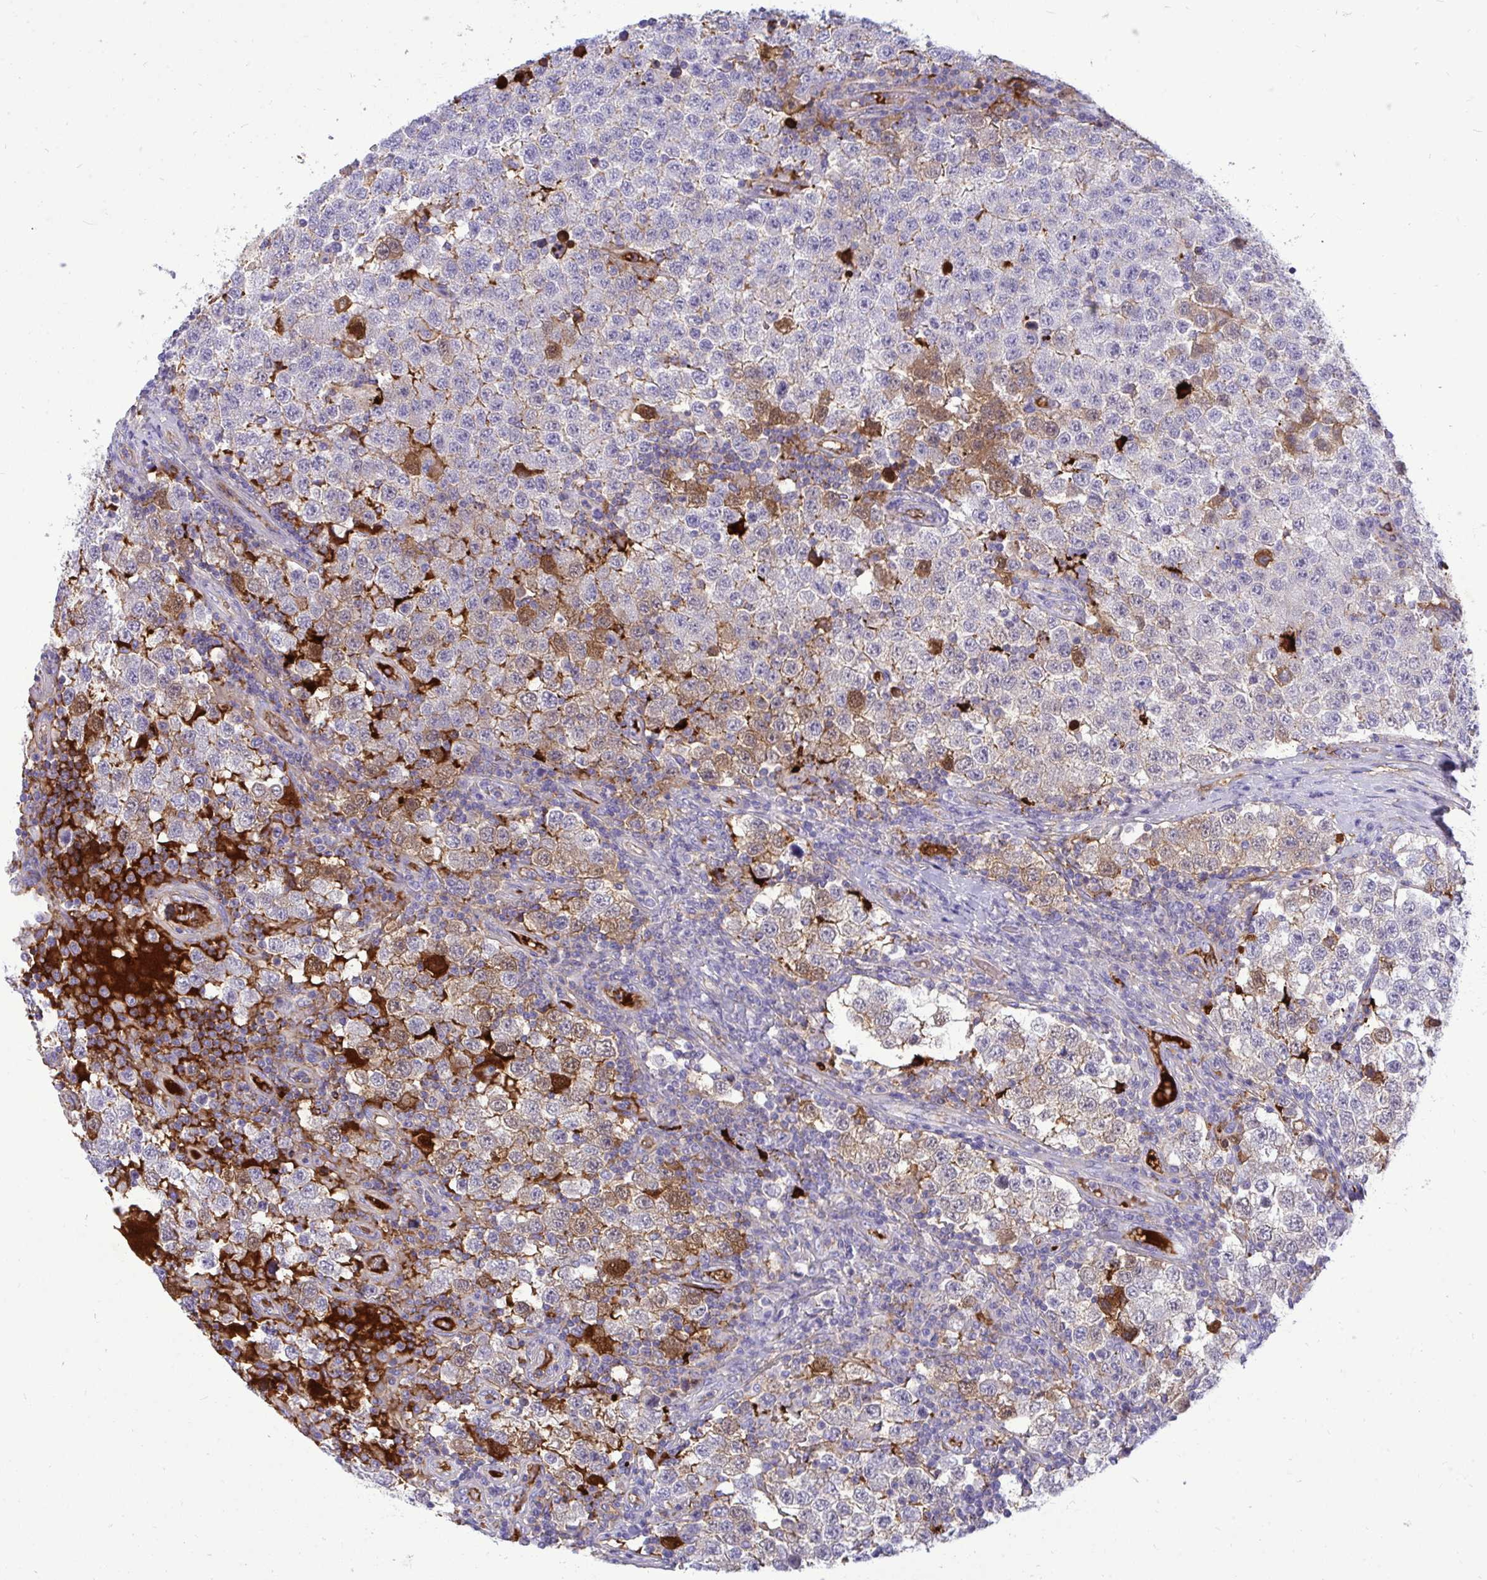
{"staining": {"intensity": "moderate", "quantity": "<25%", "location": "cytoplasmic/membranous"}, "tissue": "testis cancer", "cell_type": "Tumor cells", "image_type": "cancer", "snomed": [{"axis": "morphology", "description": "Seminoma, NOS"}, {"axis": "topography", "description": "Testis"}], "caption": "Immunohistochemistry of human testis cancer shows low levels of moderate cytoplasmic/membranous positivity in about <25% of tumor cells.", "gene": "F2", "patient": {"sex": "male", "age": 34}}